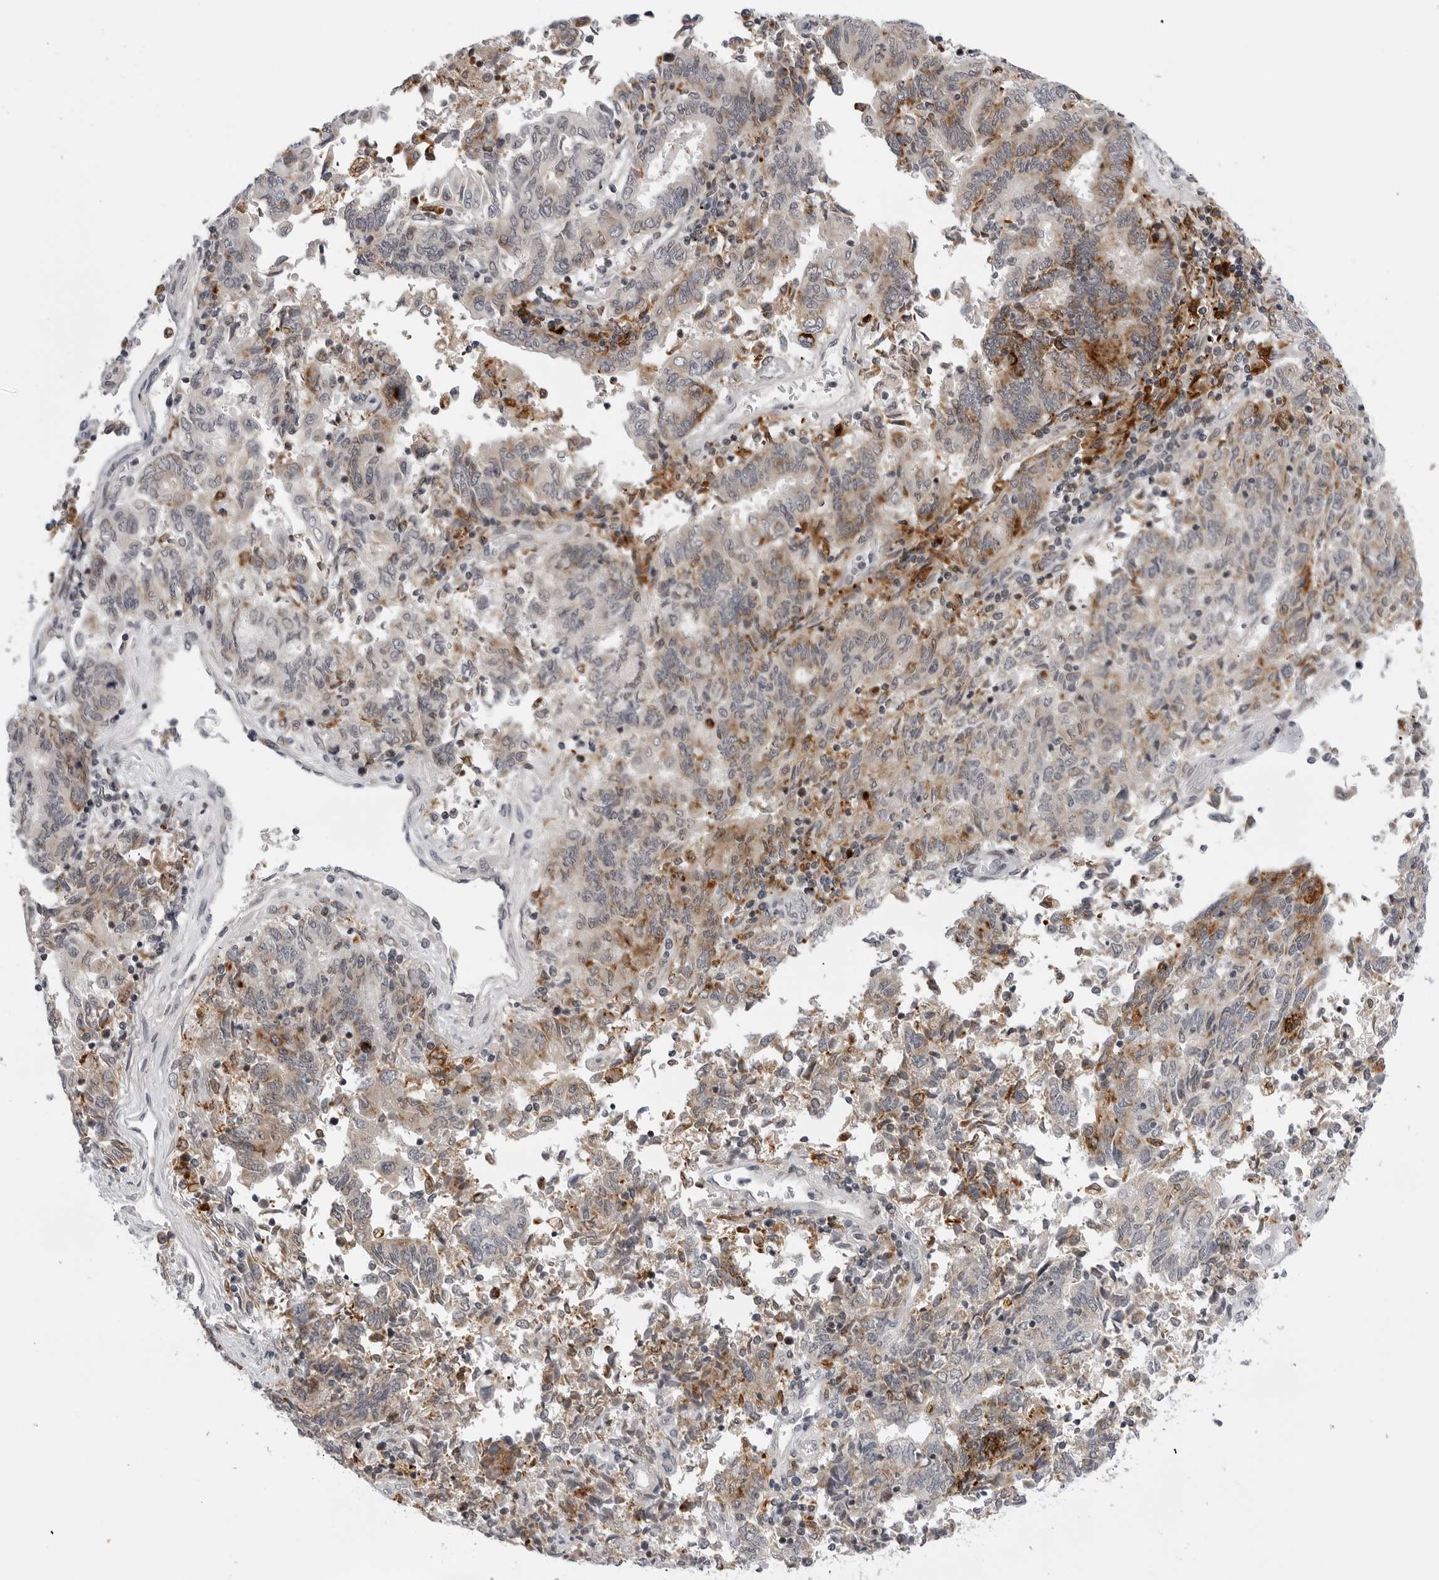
{"staining": {"intensity": "weak", "quantity": "<25%", "location": "cytoplasmic/membranous"}, "tissue": "endometrial cancer", "cell_type": "Tumor cells", "image_type": "cancer", "snomed": [{"axis": "morphology", "description": "Adenocarcinoma, NOS"}, {"axis": "topography", "description": "Endometrium"}], "caption": "Immunohistochemical staining of human endometrial cancer reveals no significant staining in tumor cells.", "gene": "CDK20", "patient": {"sex": "female", "age": 80}}